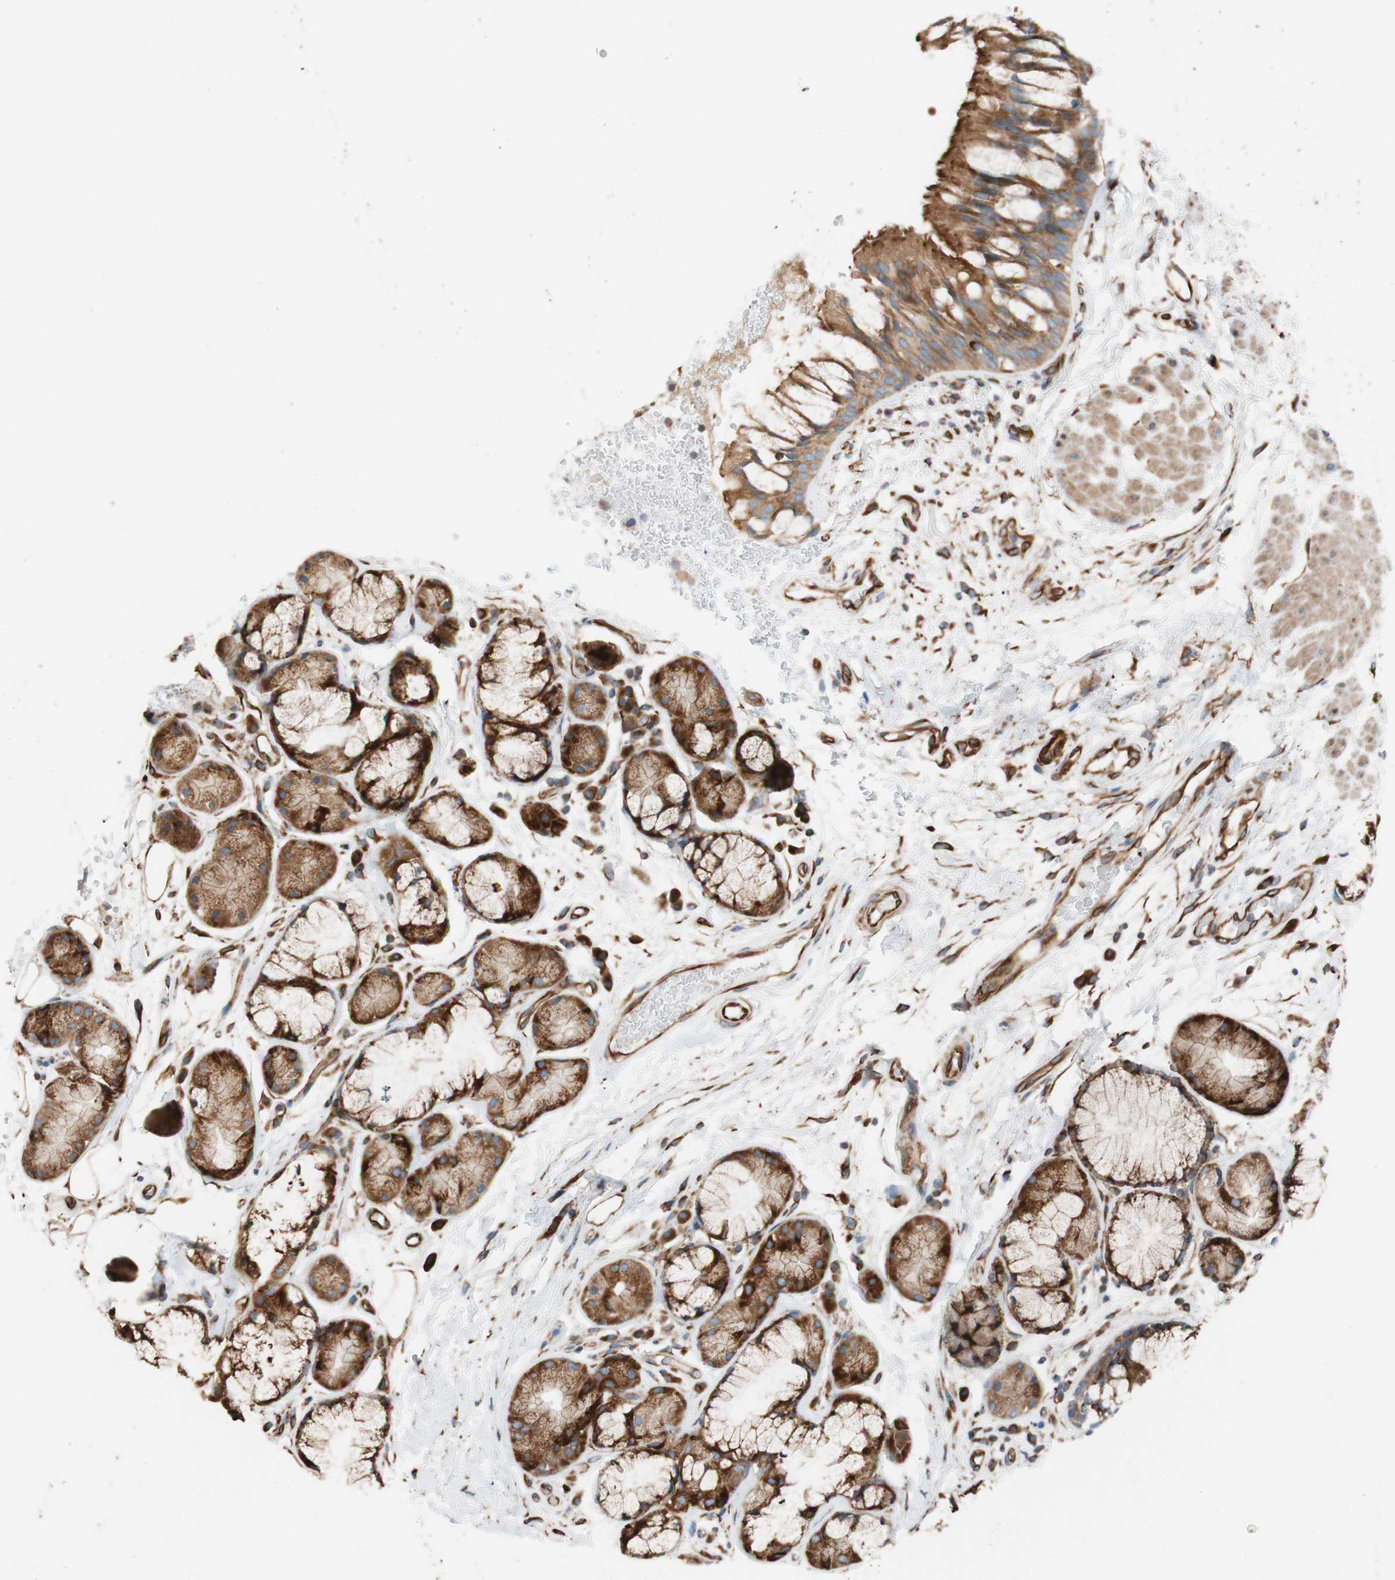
{"staining": {"intensity": "moderate", "quantity": ">75%", "location": "cytoplasmic/membranous"}, "tissue": "bronchus", "cell_type": "Respiratory epithelial cells", "image_type": "normal", "snomed": [{"axis": "morphology", "description": "Normal tissue, NOS"}, {"axis": "topography", "description": "Bronchus"}], "caption": "Bronchus stained for a protein (brown) demonstrates moderate cytoplasmic/membranous positive expression in about >75% of respiratory epithelial cells.", "gene": "C1orf43", "patient": {"sex": "male", "age": 66}}